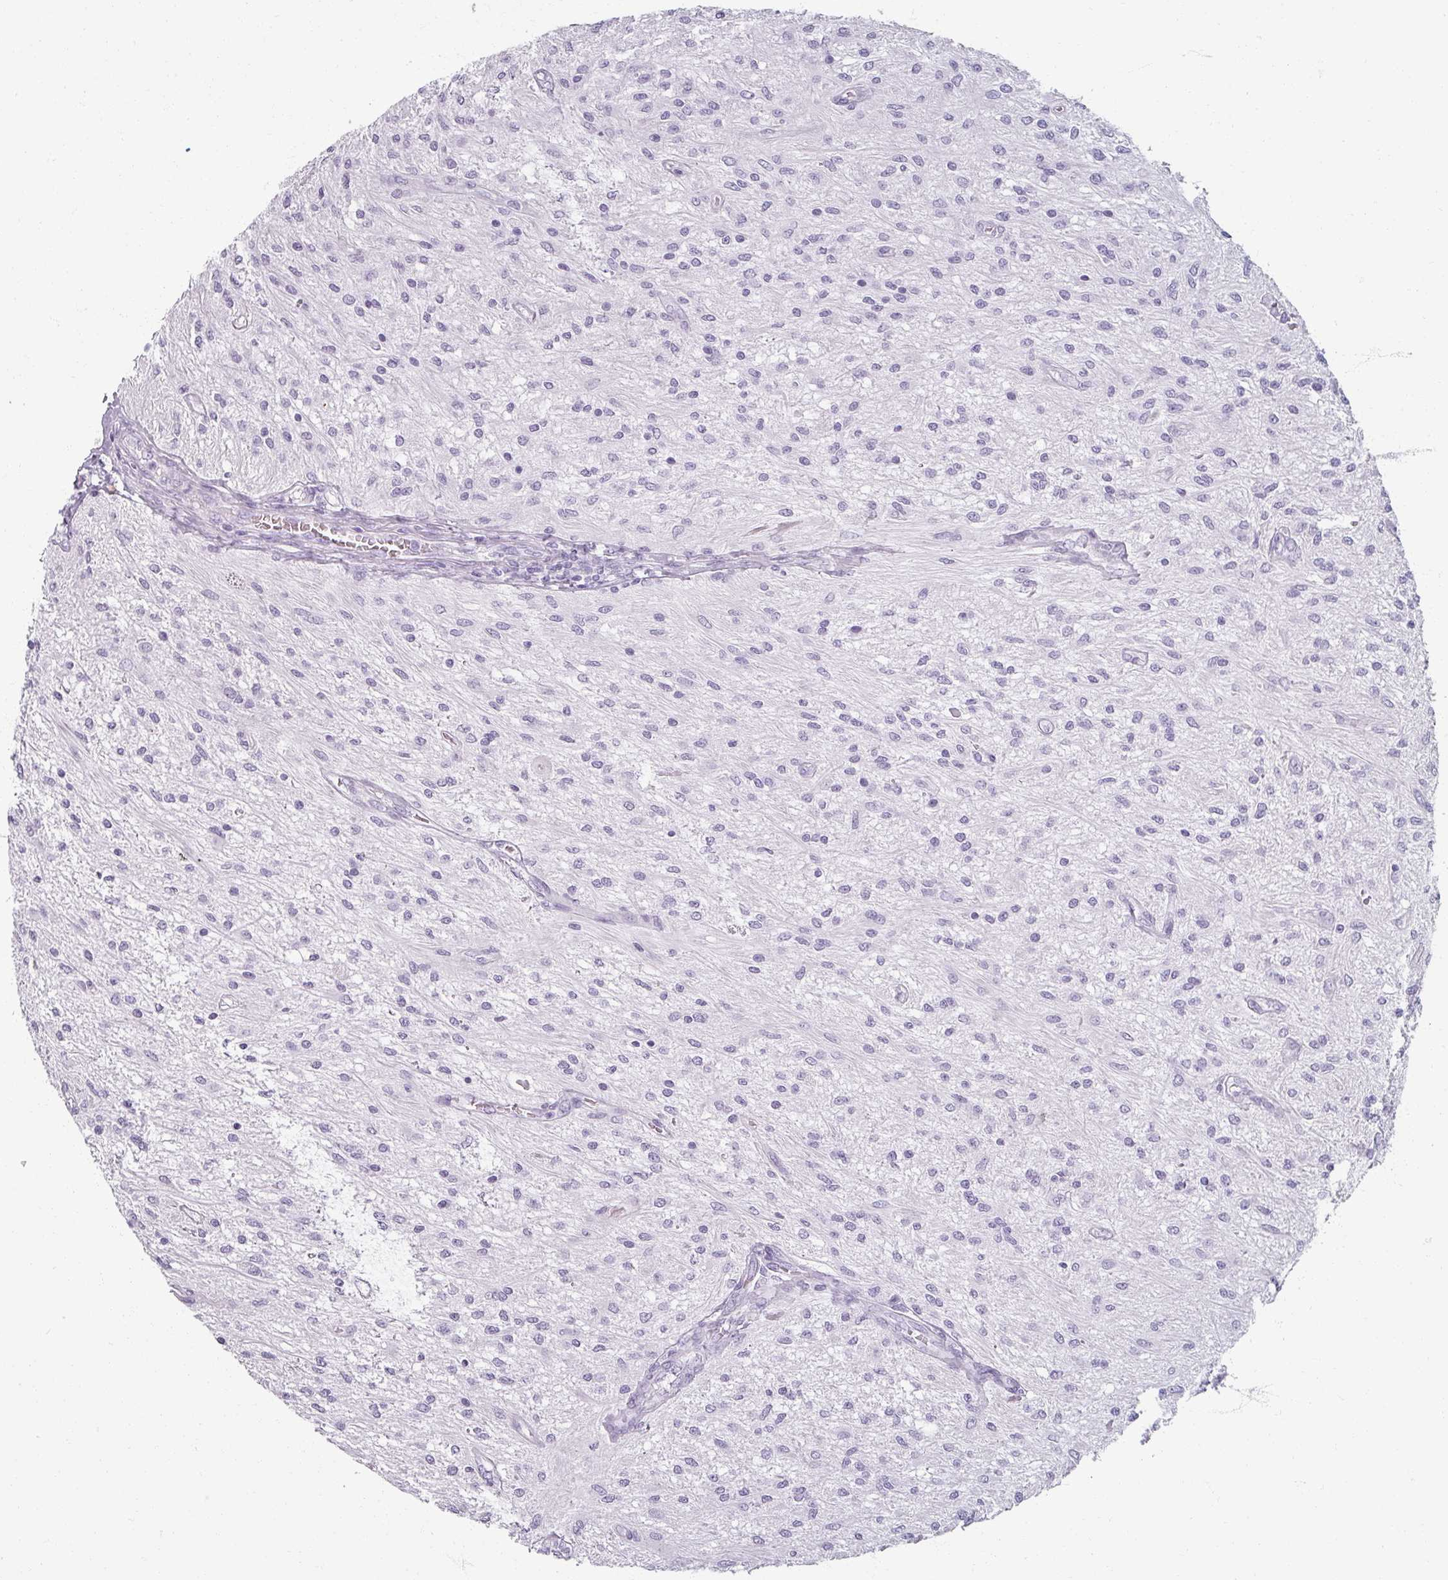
{"staining": {"intensity": "negative", "quantity": "none", "location": "none"}, "tissue": "glioma", "cell_type": "Tumor cells", "image_type": "cancer", "snomed": [{"axis": "morphology", "description": "Glioma, malignant, Low grade"}, {"axis": "topography", "description": "Cerebellum"}], "caption": "Tumor cells are negative for protein expression in human glioma.", "gene": "REG3G", "patient": {"sex": "female", "age": 14}}